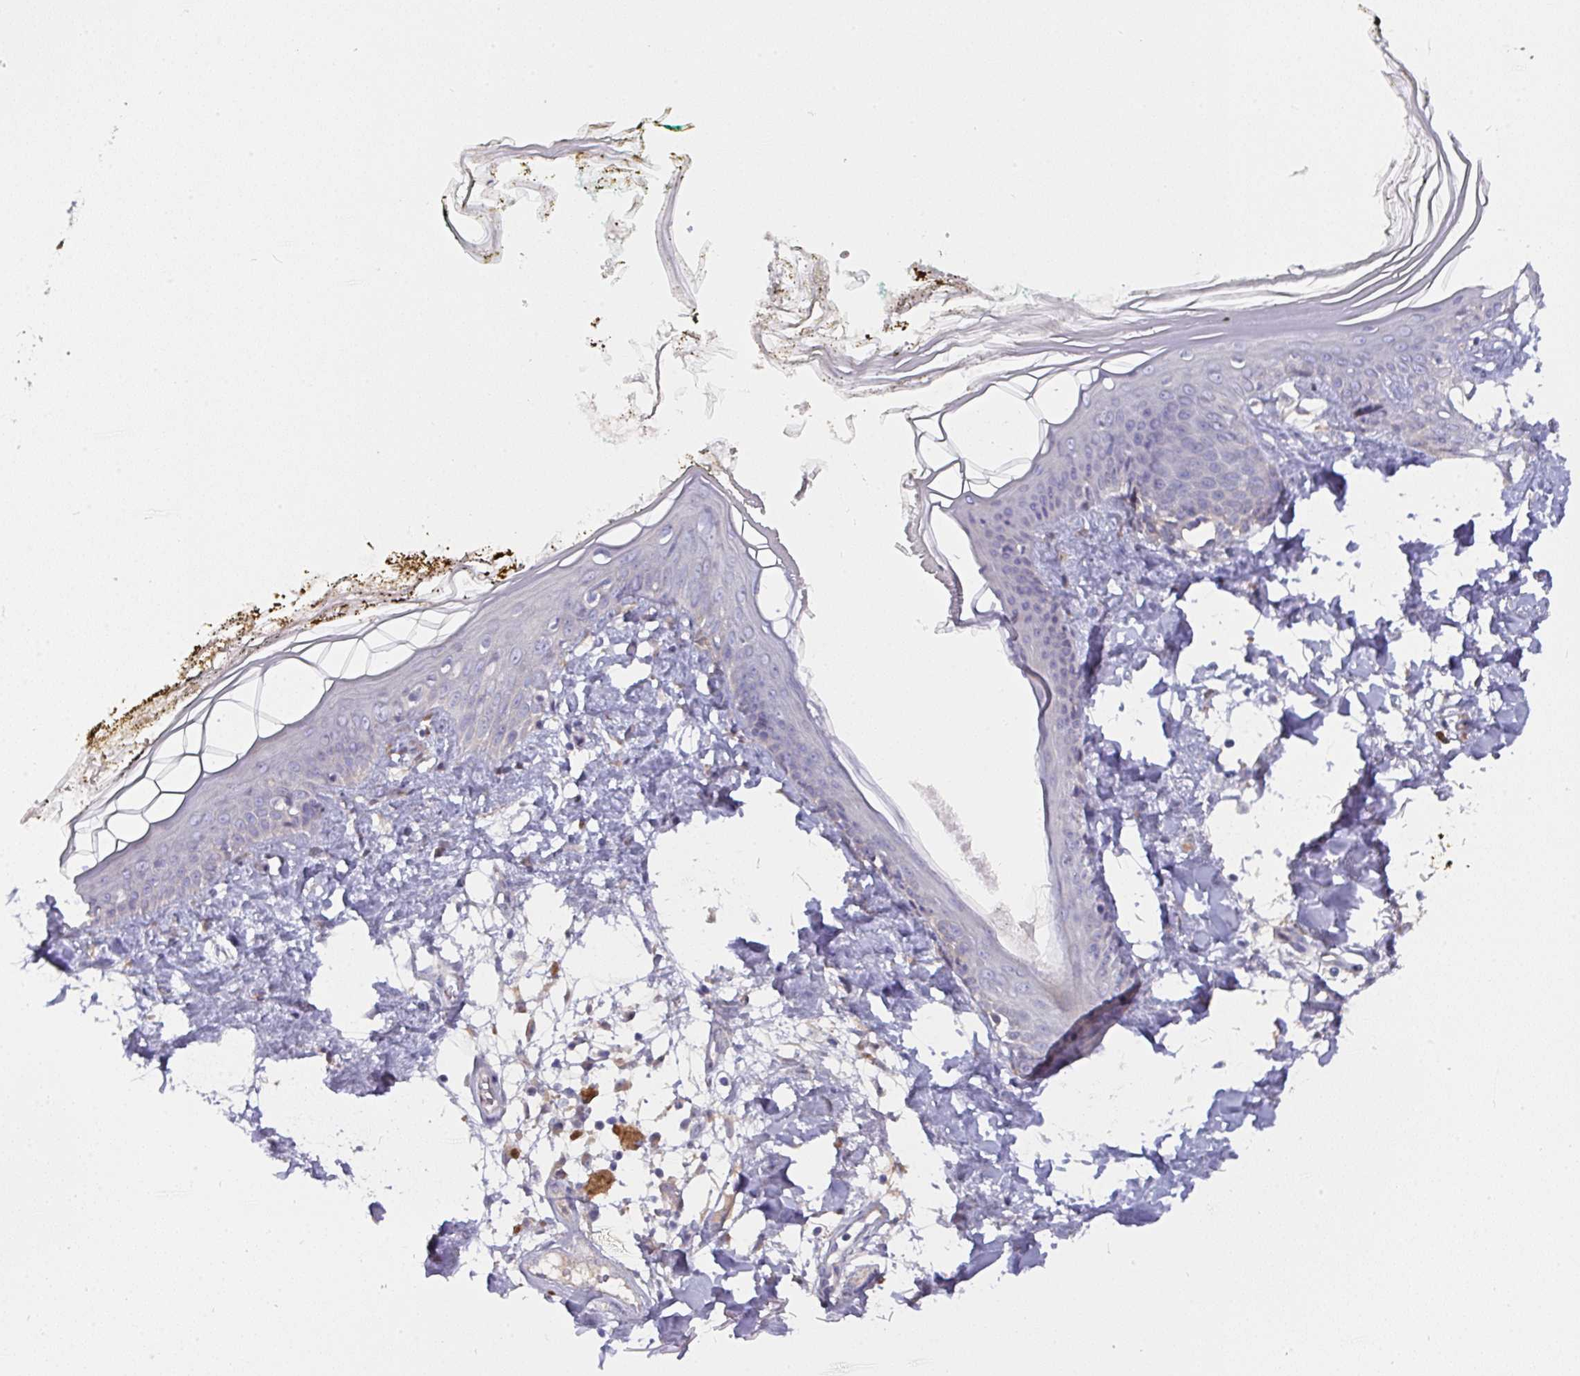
{"staining": {"intensity": "weak", "quantity": "25%-75%", "location": "cytoplasmic/membranous"}, "tissue": "skin", "cell_type": "Fibroblasts", "image_type": "normal", "snomed": [{"axis": "morphology", "description": "Normal tissue, NOS"}, {"axis": "topography", "description": "Skin"}], "caption": "This image exhibits immunohistochemistry staining of unremarkable skin, with low weak cytoplasmic/membranous expression in approximately 25%-75% of fibroblasts.", "gene": "L3HYPDH", "patient": {"sex": "female", "age": 34}}